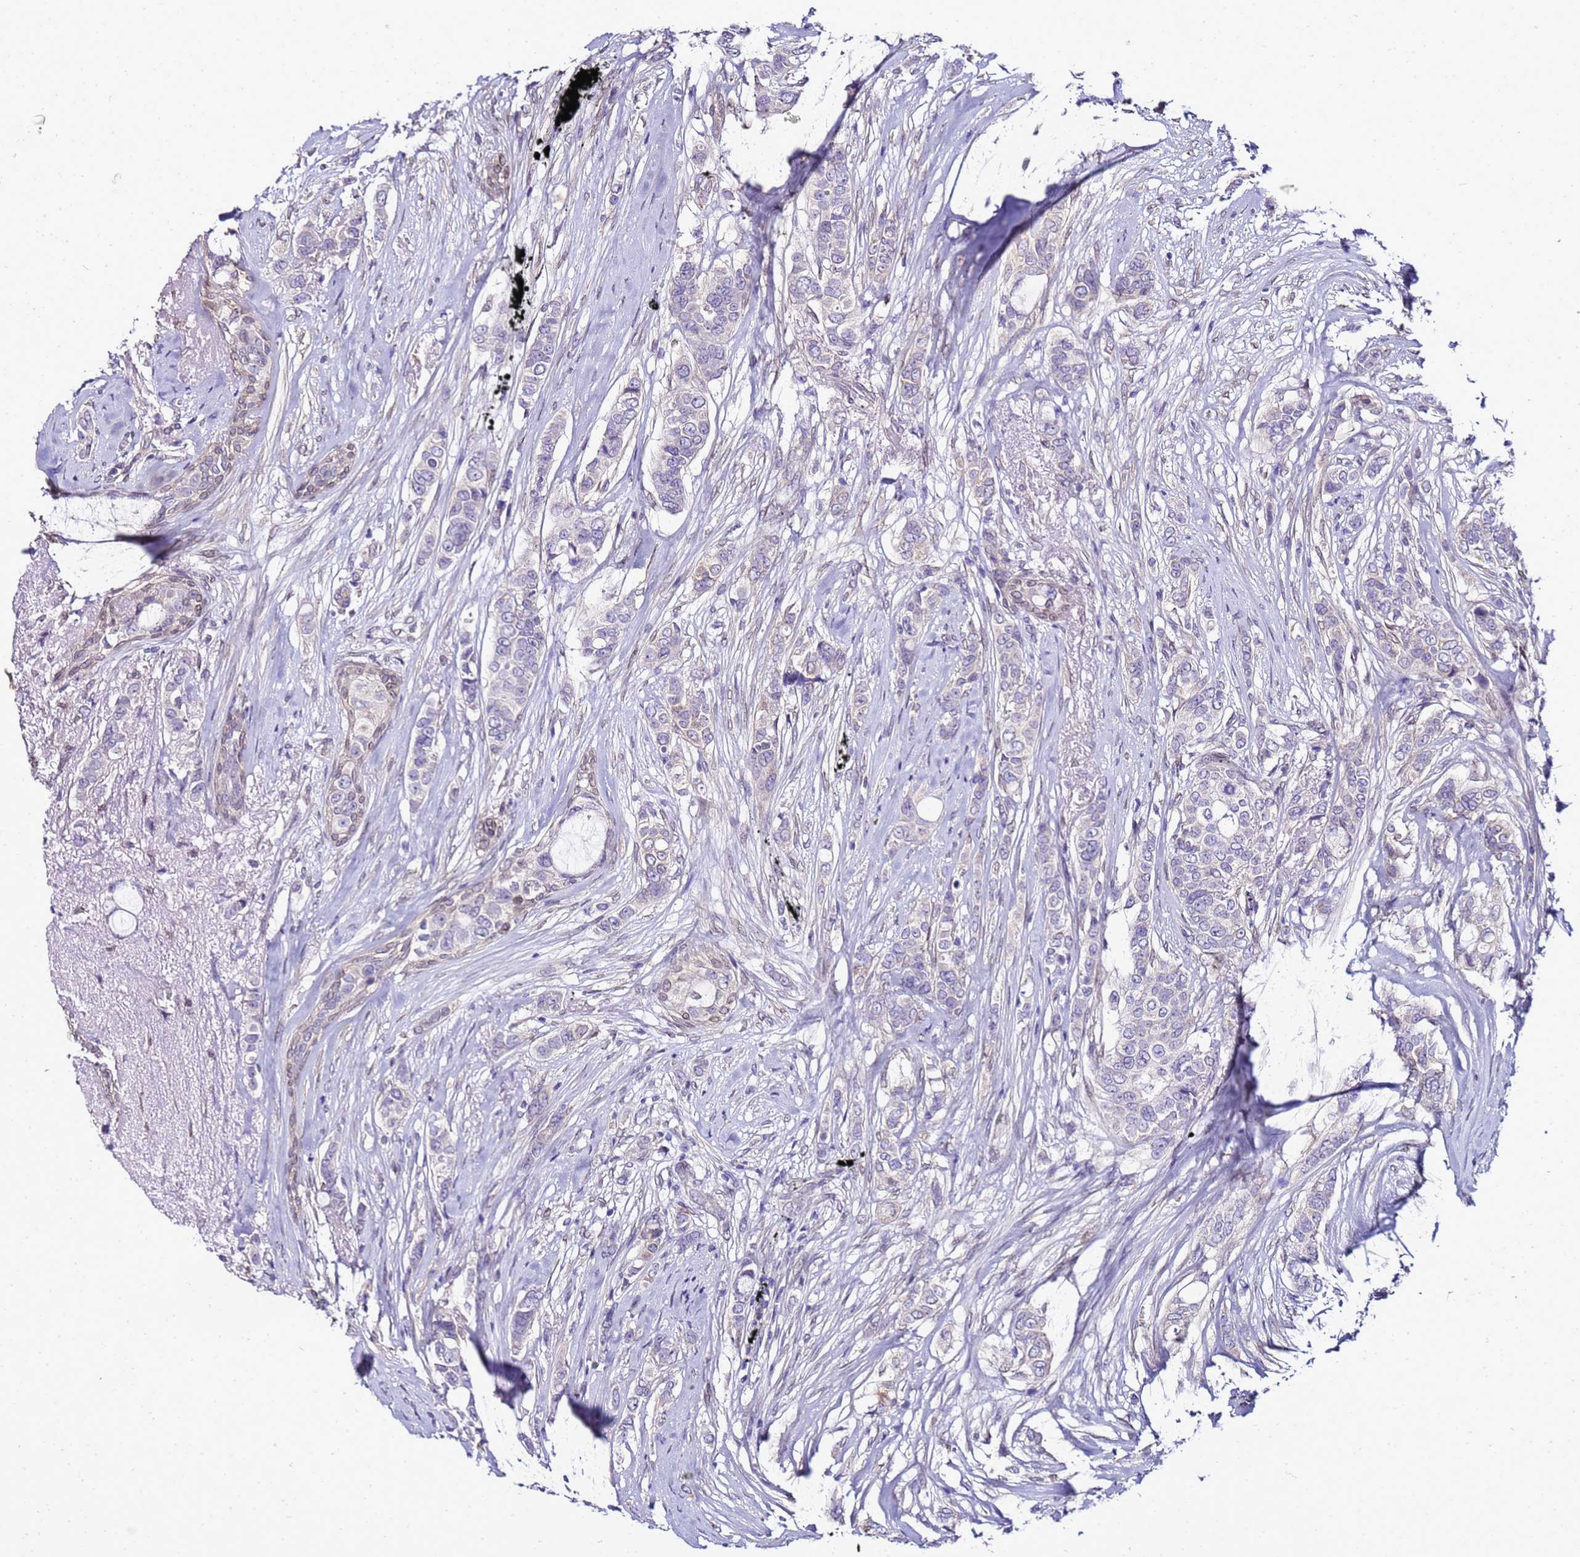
{"staining": {"intensity": "negative", "quantity": "none", "location": "none"}, "tissue": "breast cancer", "cell_type": "Tumor cells", "image_type": "cancer", "snomed": [{"axis": "morphology", "description": "Lobular carcinoma"}, {"axis": "topography", "description": "Breast"}], "caption": "The immunohistochemistry (IHC) histopathology image has no significant positivity in tumor cells of breast lobular carcinoma tissue.", "gene": "FAM166B", "patient": {"sex": "female", "age": 51}}